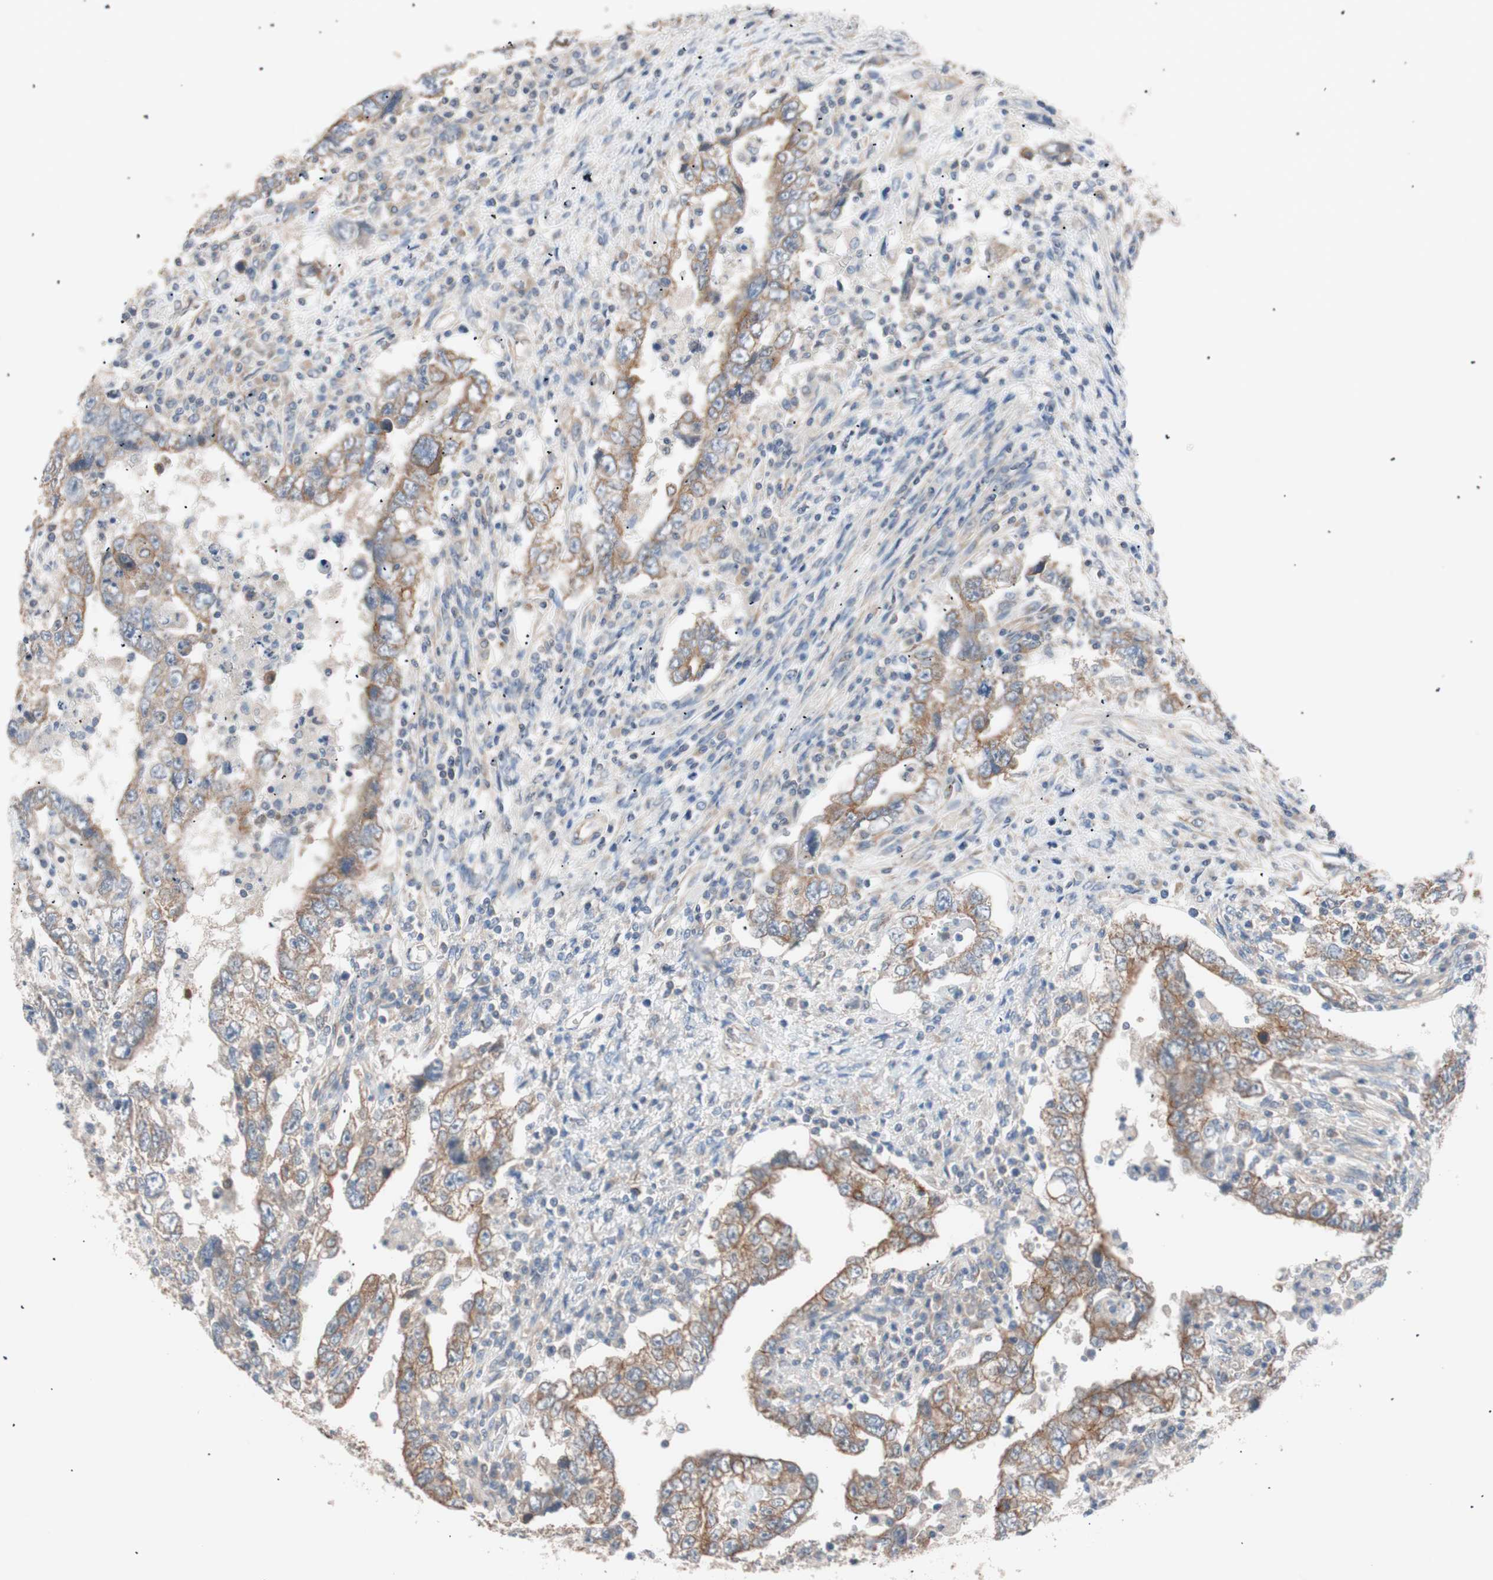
{"staining": {"intensity": "moderate", "quantity": "25%-75%", "location": "cytoplasmic/membranous"}, "tissue": "testis cancer", "cell_type": "Tumor cells", "image_type": "cancer", "snomed": [{"axis": "morphology", "description": "Carcinoma, Embryonal, NOS"}, {"axis": "topography", "description": "Testis"}], "caption": "Immunohistochemistry (IHC) micrograph of neoplastic tissue: testis embryonal carcinoma stained using IHC exhibits medium levels of moderate protein expression localized specifically in the cytoplasmic/membranous of tumor cells, appearing as a cytoplasmic/membranous brown color.", "gene": "SMG1", "patient": {"sex": "male", "age": 26}}